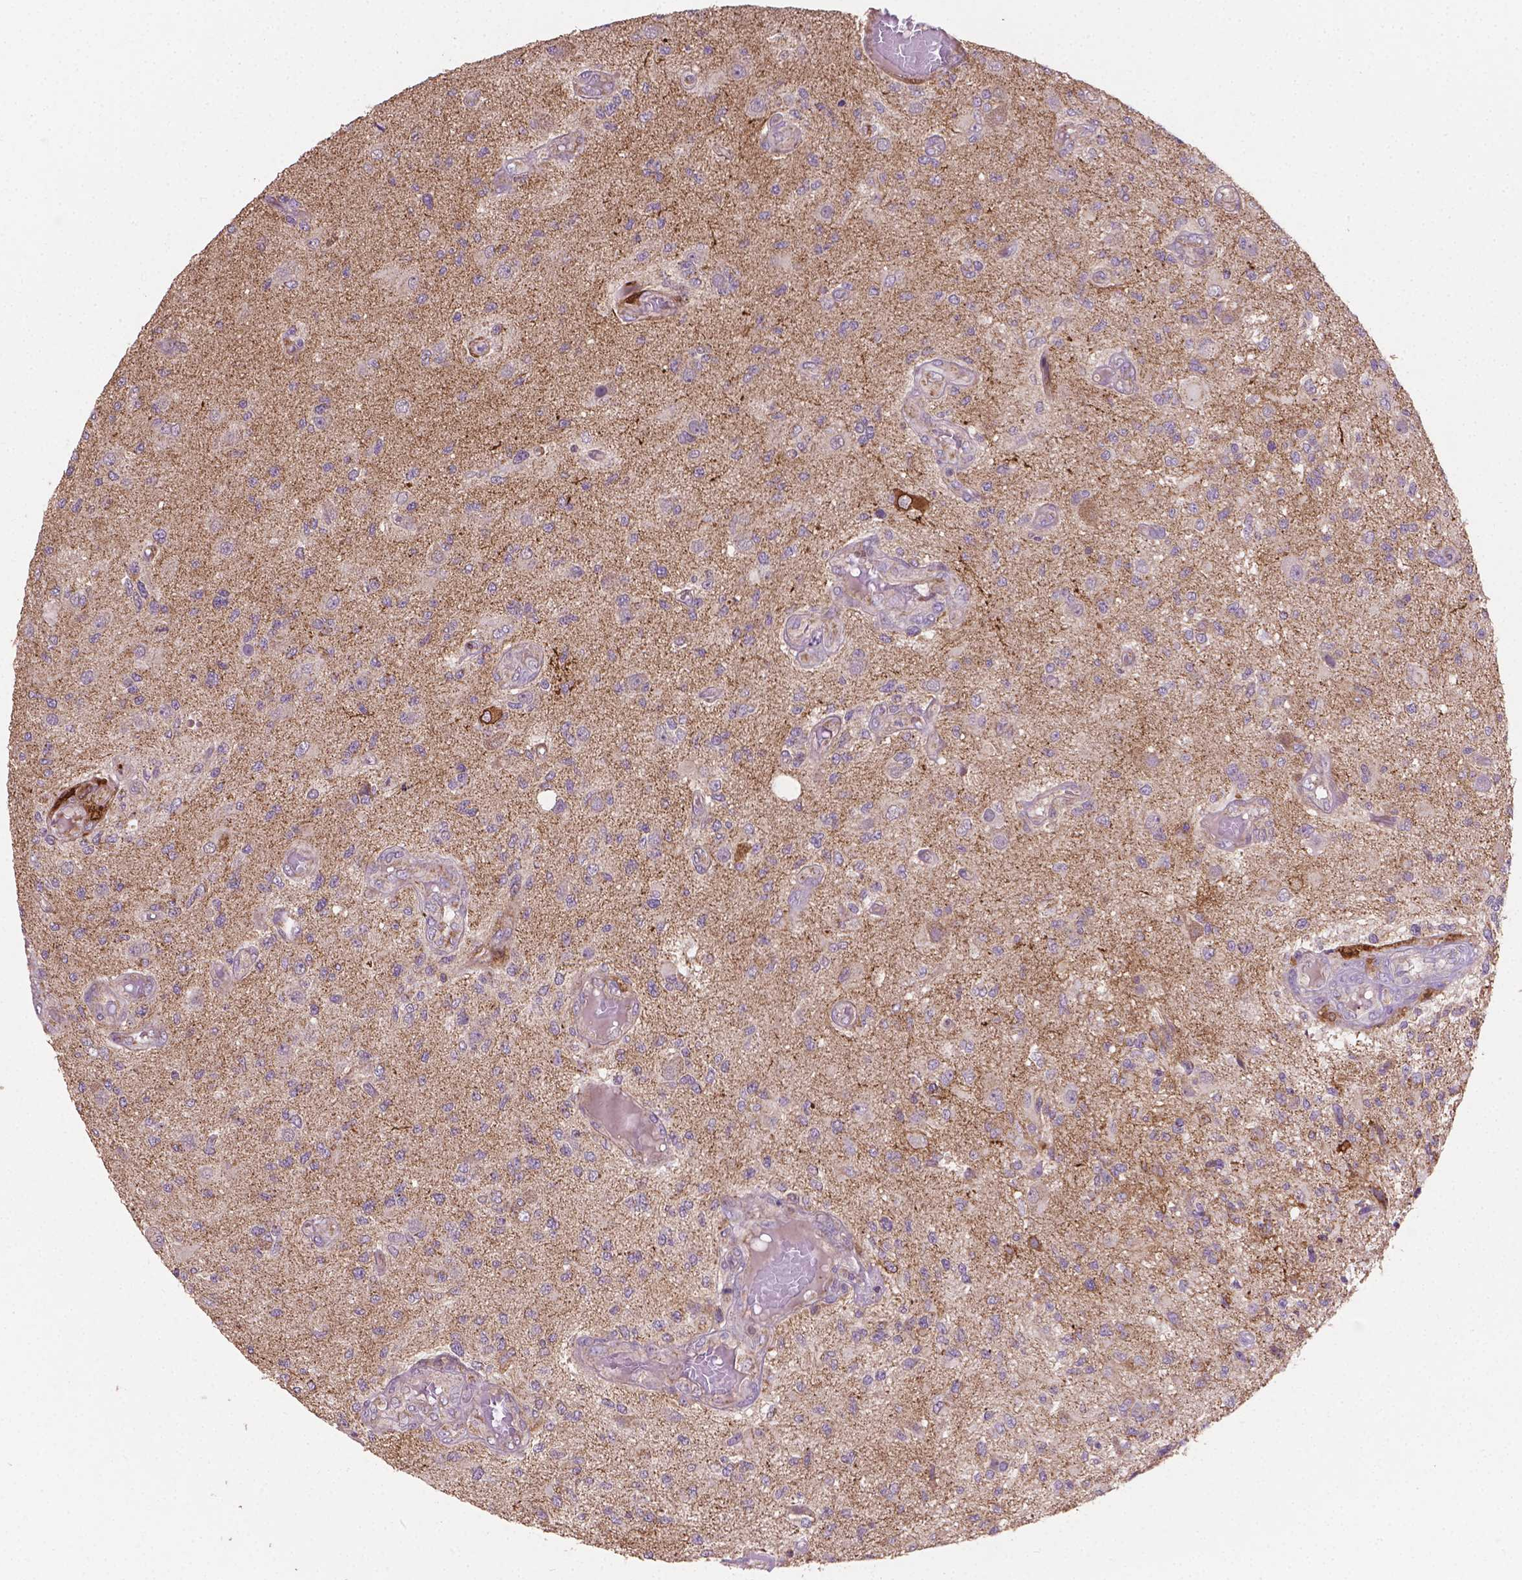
{"staining": {"intensity": "negative", "quantity": "none", "location": "none"}, "tissue": "glioma", "cell_type": "Tumor cells", "image_type": "cancer", "snomed": [{"axis": "morphology", "description": "Glioma, malignant, High grade"}, {"axis": "topography", "description": "Brain"}], "caption": "Glioma was stained to show a protein in brown. There is no significant positivity in tumor cells. (DAB (3,3'-diaminobenzidine) immunohistochemistry (IHC) with hematoxylin counter stain).", "gene": "TCAF1", "patient": {"sex": "female", "age": 63}}